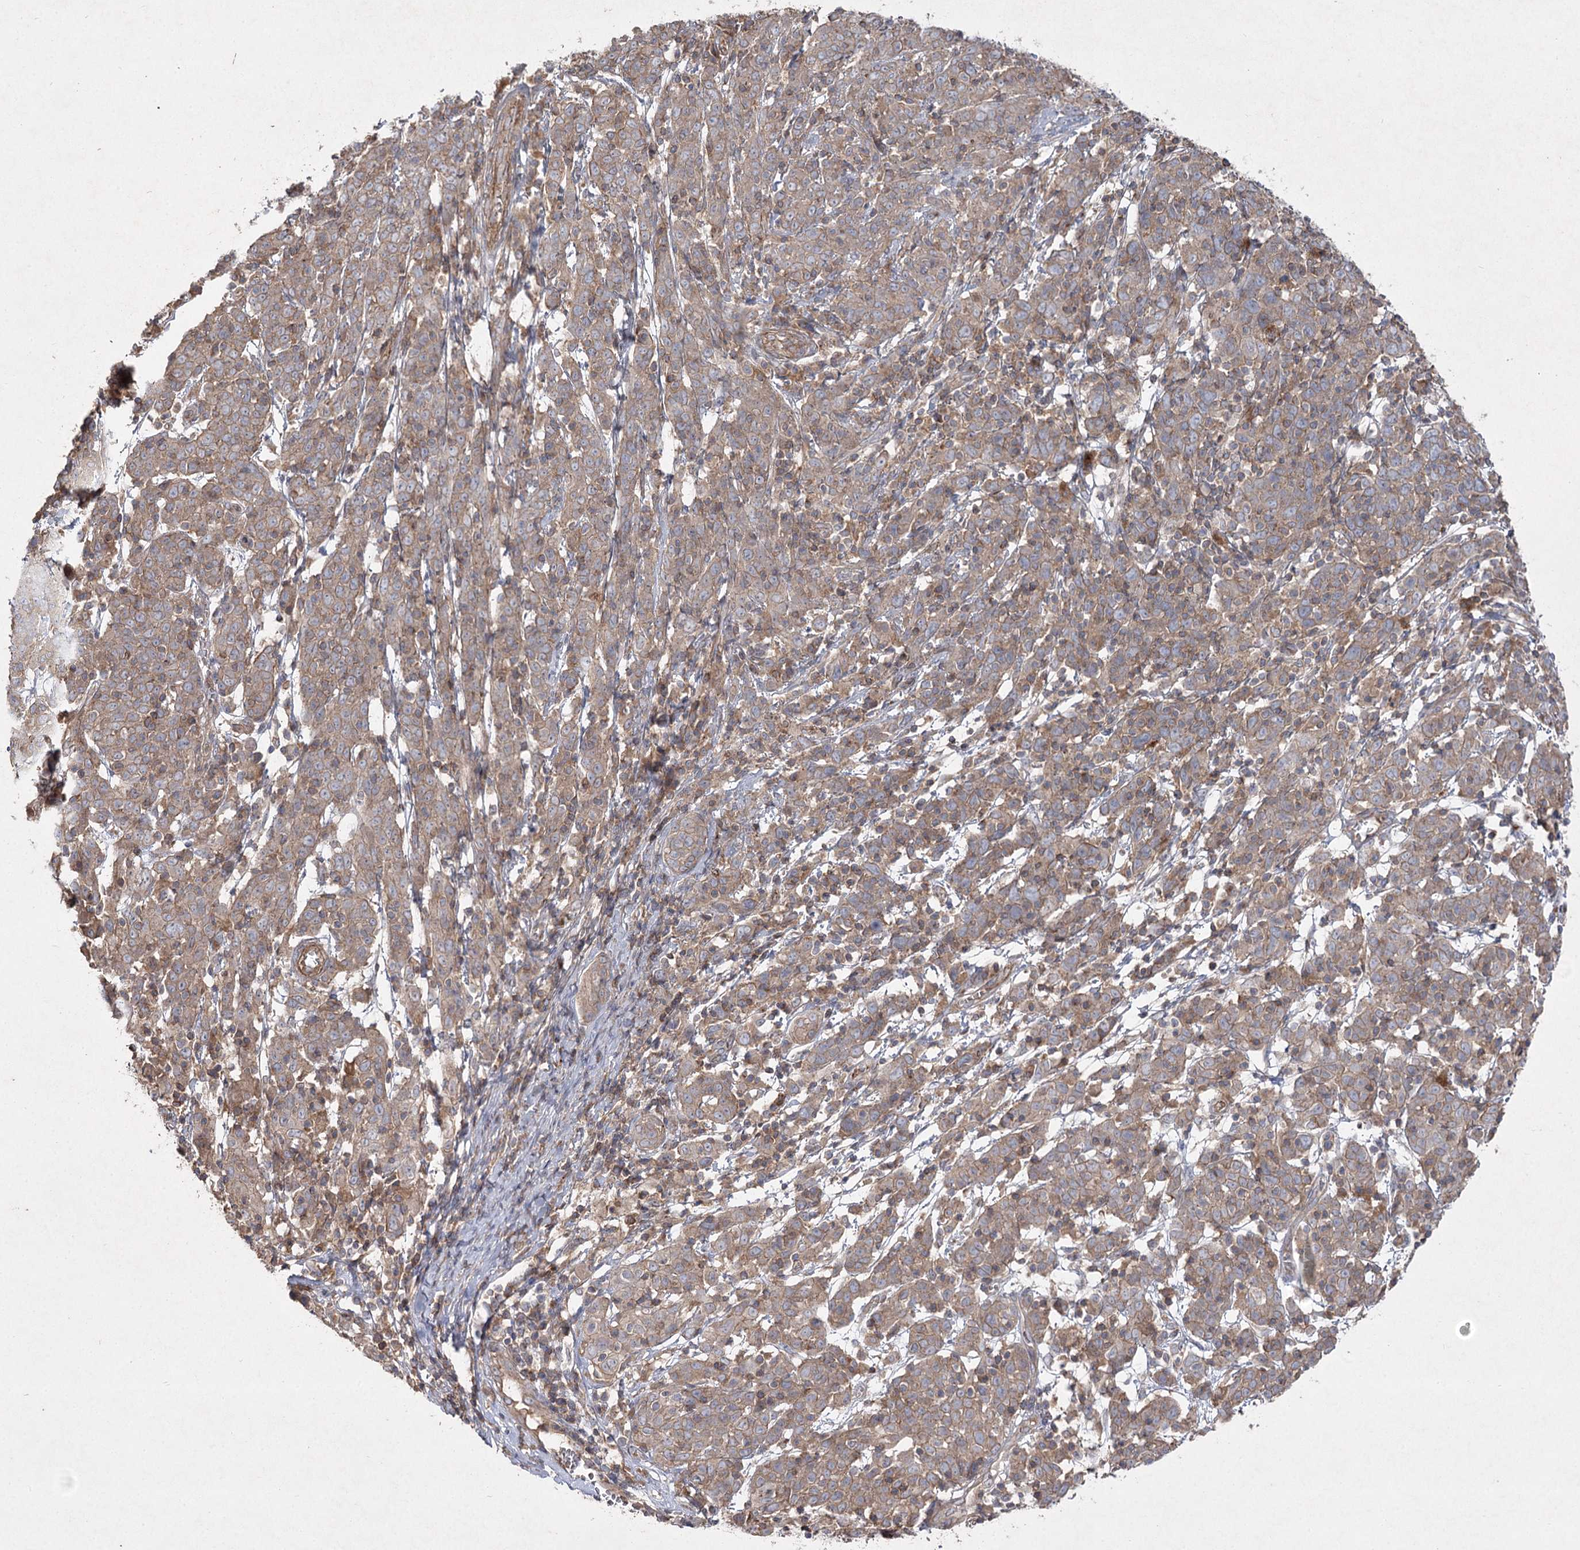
{"staining": {"intensity": "moderate", "quantity": ">75%", "location": "cytoplasmic/membranous"}, "tissue": "cervical cancer", "cell_type": "Tumor cells", "image_type": "cancer", "snomed": [{"axis": "morphology", "description": "Squamous cell carcinoma, NOS"}, {"axis": "topography", "description": "Cervix"}], "caption": "DAB (3,3'-diaminobenzidine) immunohistochemical staining of human squamous cell carcinoma (cervical) demonstrates moderate cytoplasmic/membranous protein staining in approximately >75% of tumor cells. The protein of interest is stained brown, and the nuclei are stained in blue (DAB (3,3'-diaminobenzidine) IHC with brightfield microscopy, high magnification).", "gene": "KIAA0825", "patient": {"sex": "female", "age": 67}}